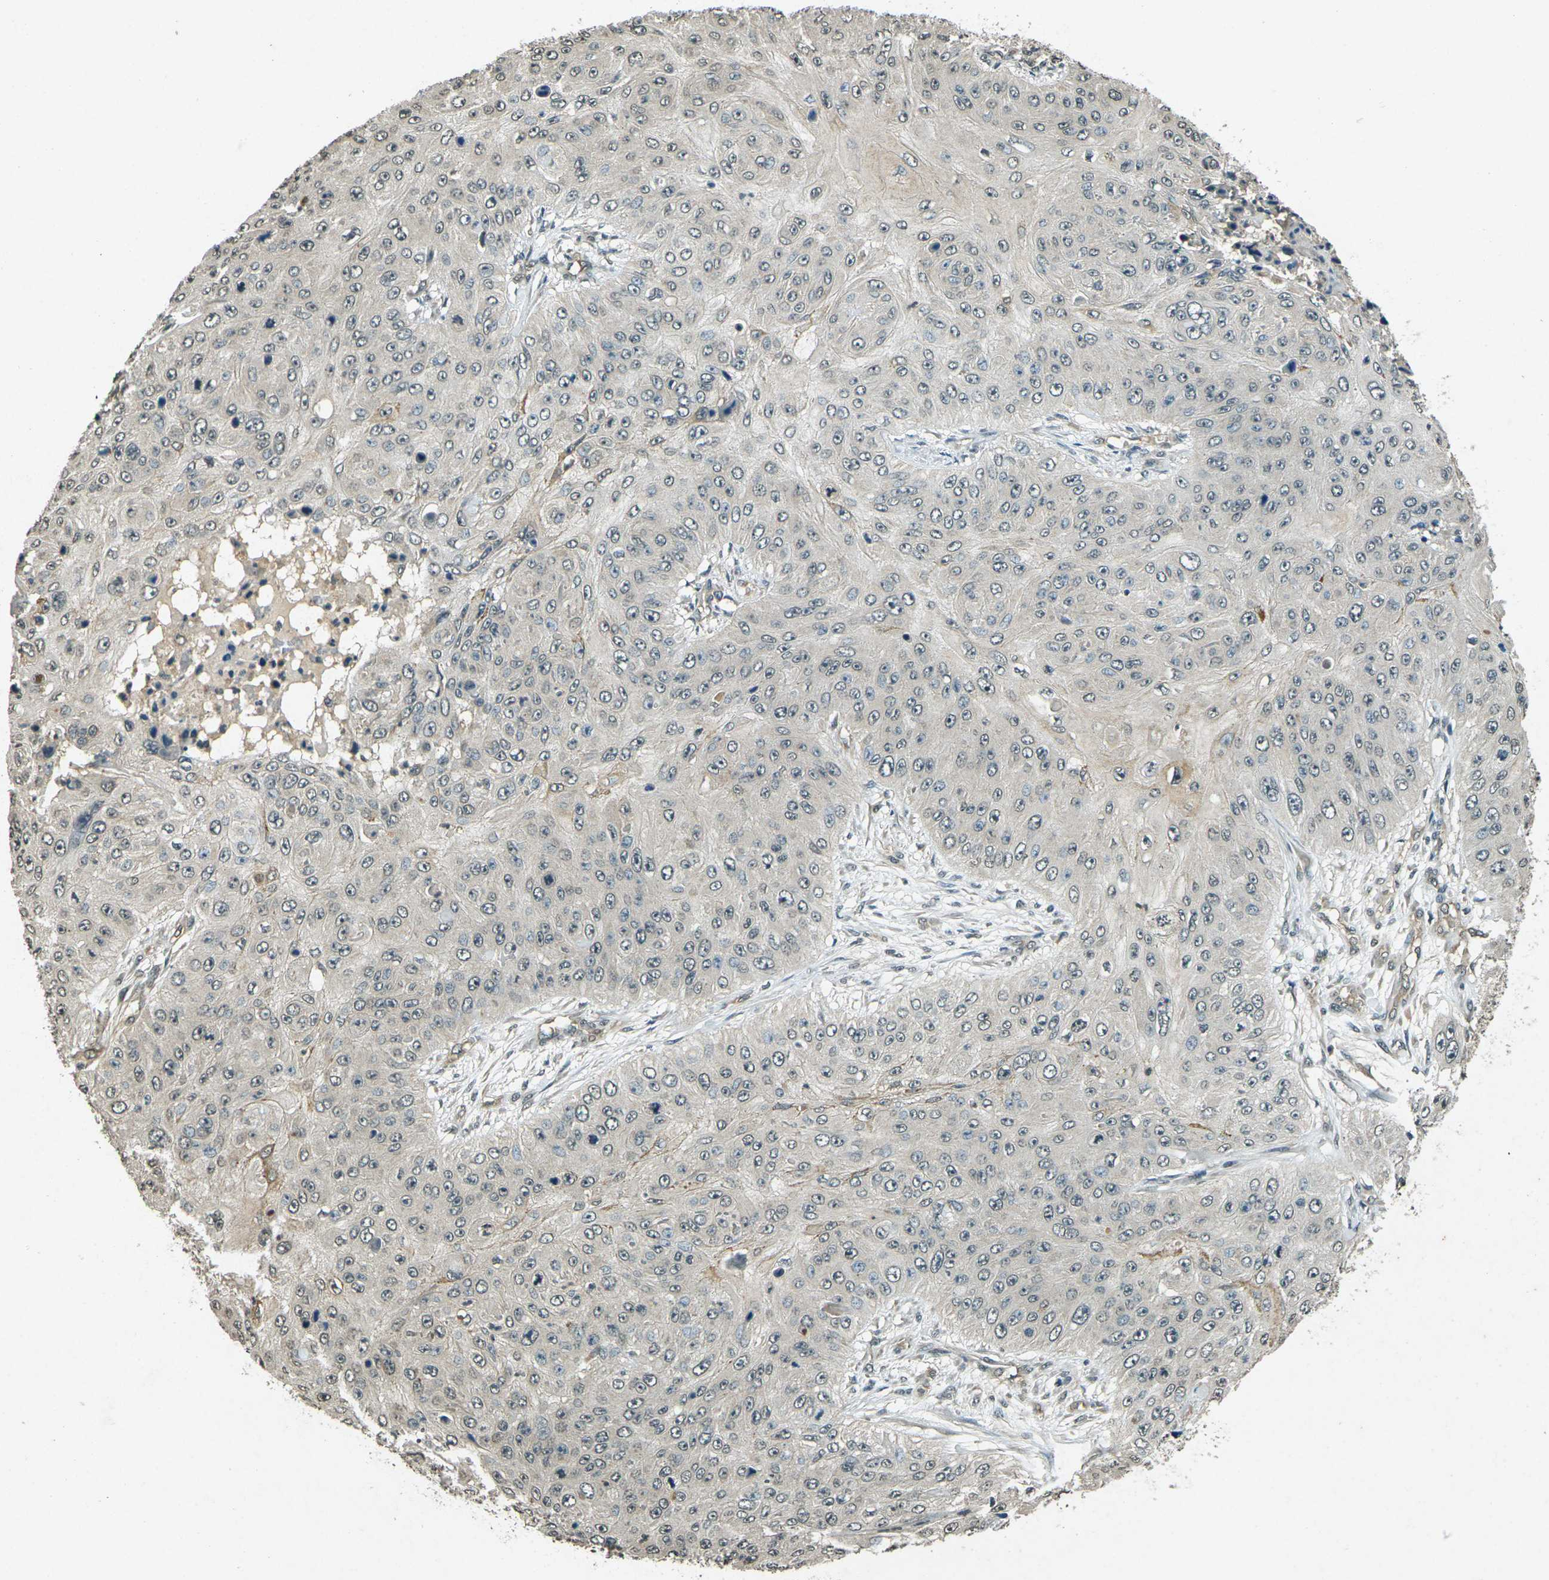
{"staining": {"intensity": "negative", "quantity": "none", "location": "none"}, "tissue": "skin cancer", "cell_type": "Tumor cells", "image_type": "cancer", "snomed": [{"axis": "morphology", "description": "Squamous cell carcinoma, NOS"}, {"axis": "topography", "description": "Skin"}], "caption": "An image of skin cancer stained for a protein demonstrates no brown staining in tumor cells.", "gene": "PDE2A", "patient": {"sex": "female", "age": 80}}